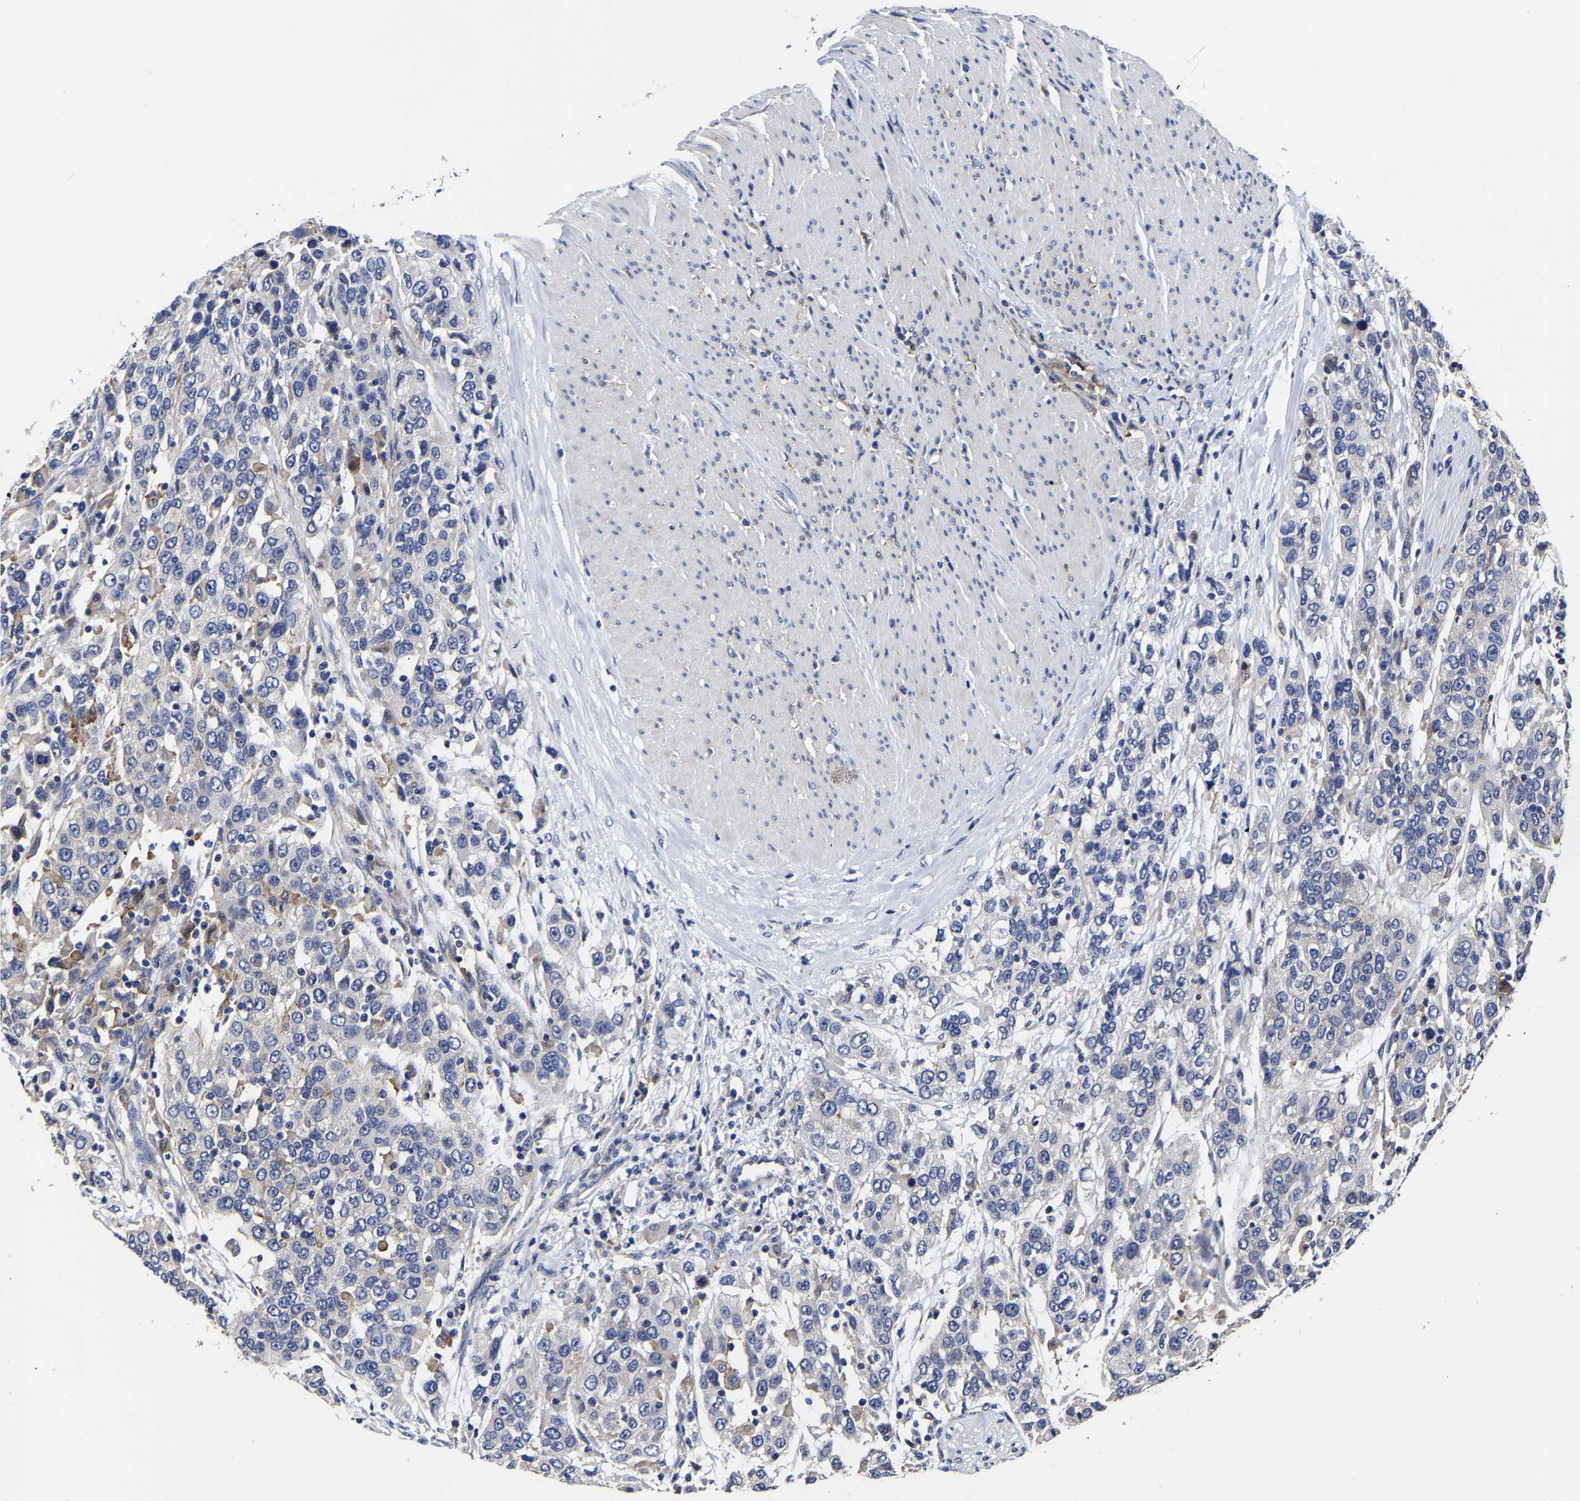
{"staining": {"intensity": "negative", "quantity": "none", "location": "none"}, "tissue": "urothelial cancer", "cell_type": "Tumor cells", "image_type": "cancer", "snomed": [{"axis": "morphology", "description": "Urothelial carcinoma, High grade"}, {"axis": "topography", "description": "Urinary bladder"}], "caption": "This is an immunohistochemistry (IHC) micrograph of human high-grade urothelial carcinoma. There is no staining in tumor cells.", "gene": "AASS", "patient": {"sex": "female", "age": 80}}